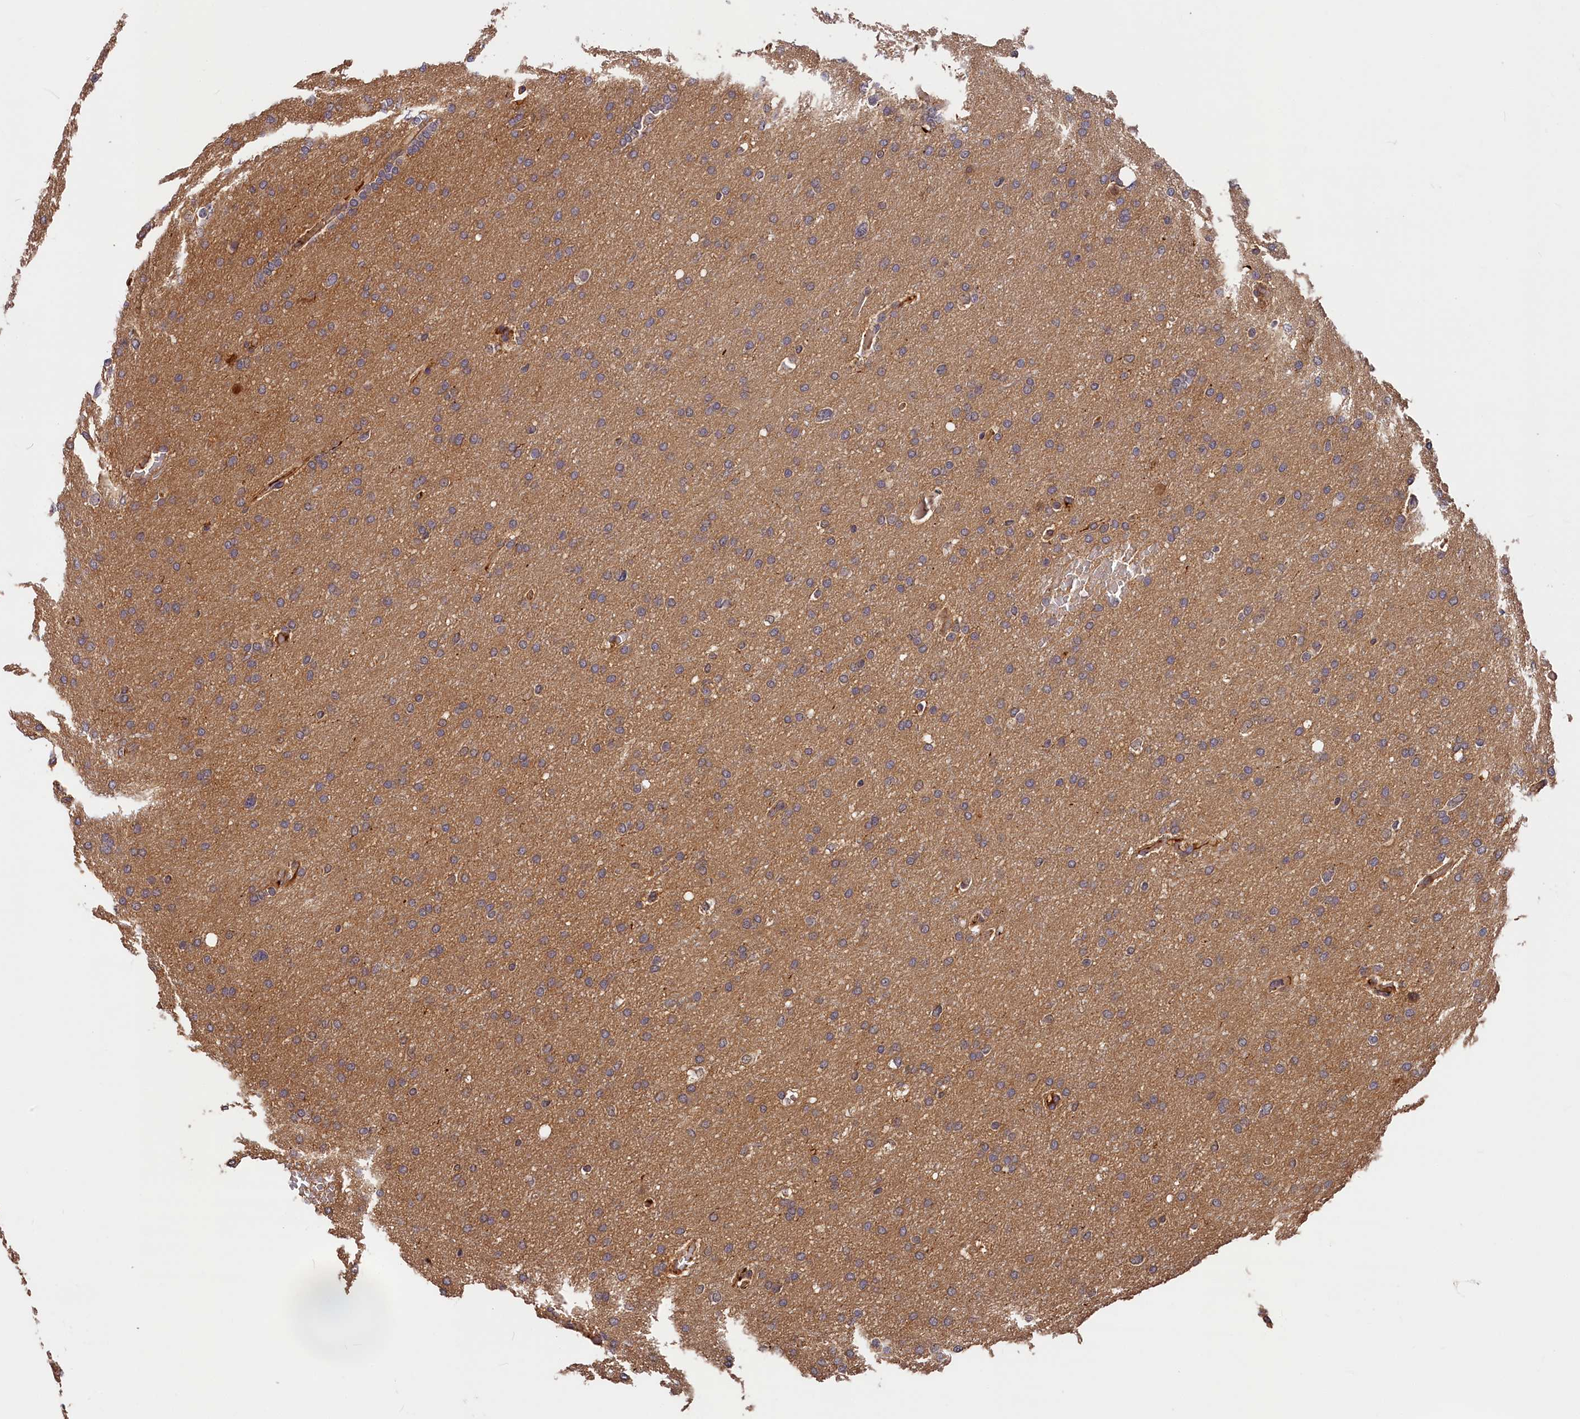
{"staining": {"intensity": "weak", "quantity": "<25%", "location": "cytoplasmic/membranous"}, "tissue": "glioma", "cell_type": "Tumor cells", "image_type": "cancer", "snomed": [{"axis": "morphology", "description": "Glioma, malignant, High grade"}, {"axis": "topography", "description": "Cerebral cortex"}], "caption": "The immunohistochemistry photomicrograph has no significant expression in tumor cells of glioma tissue.", "gene": "ITIH1", "patient": {"sex": "female", "age": 36}}